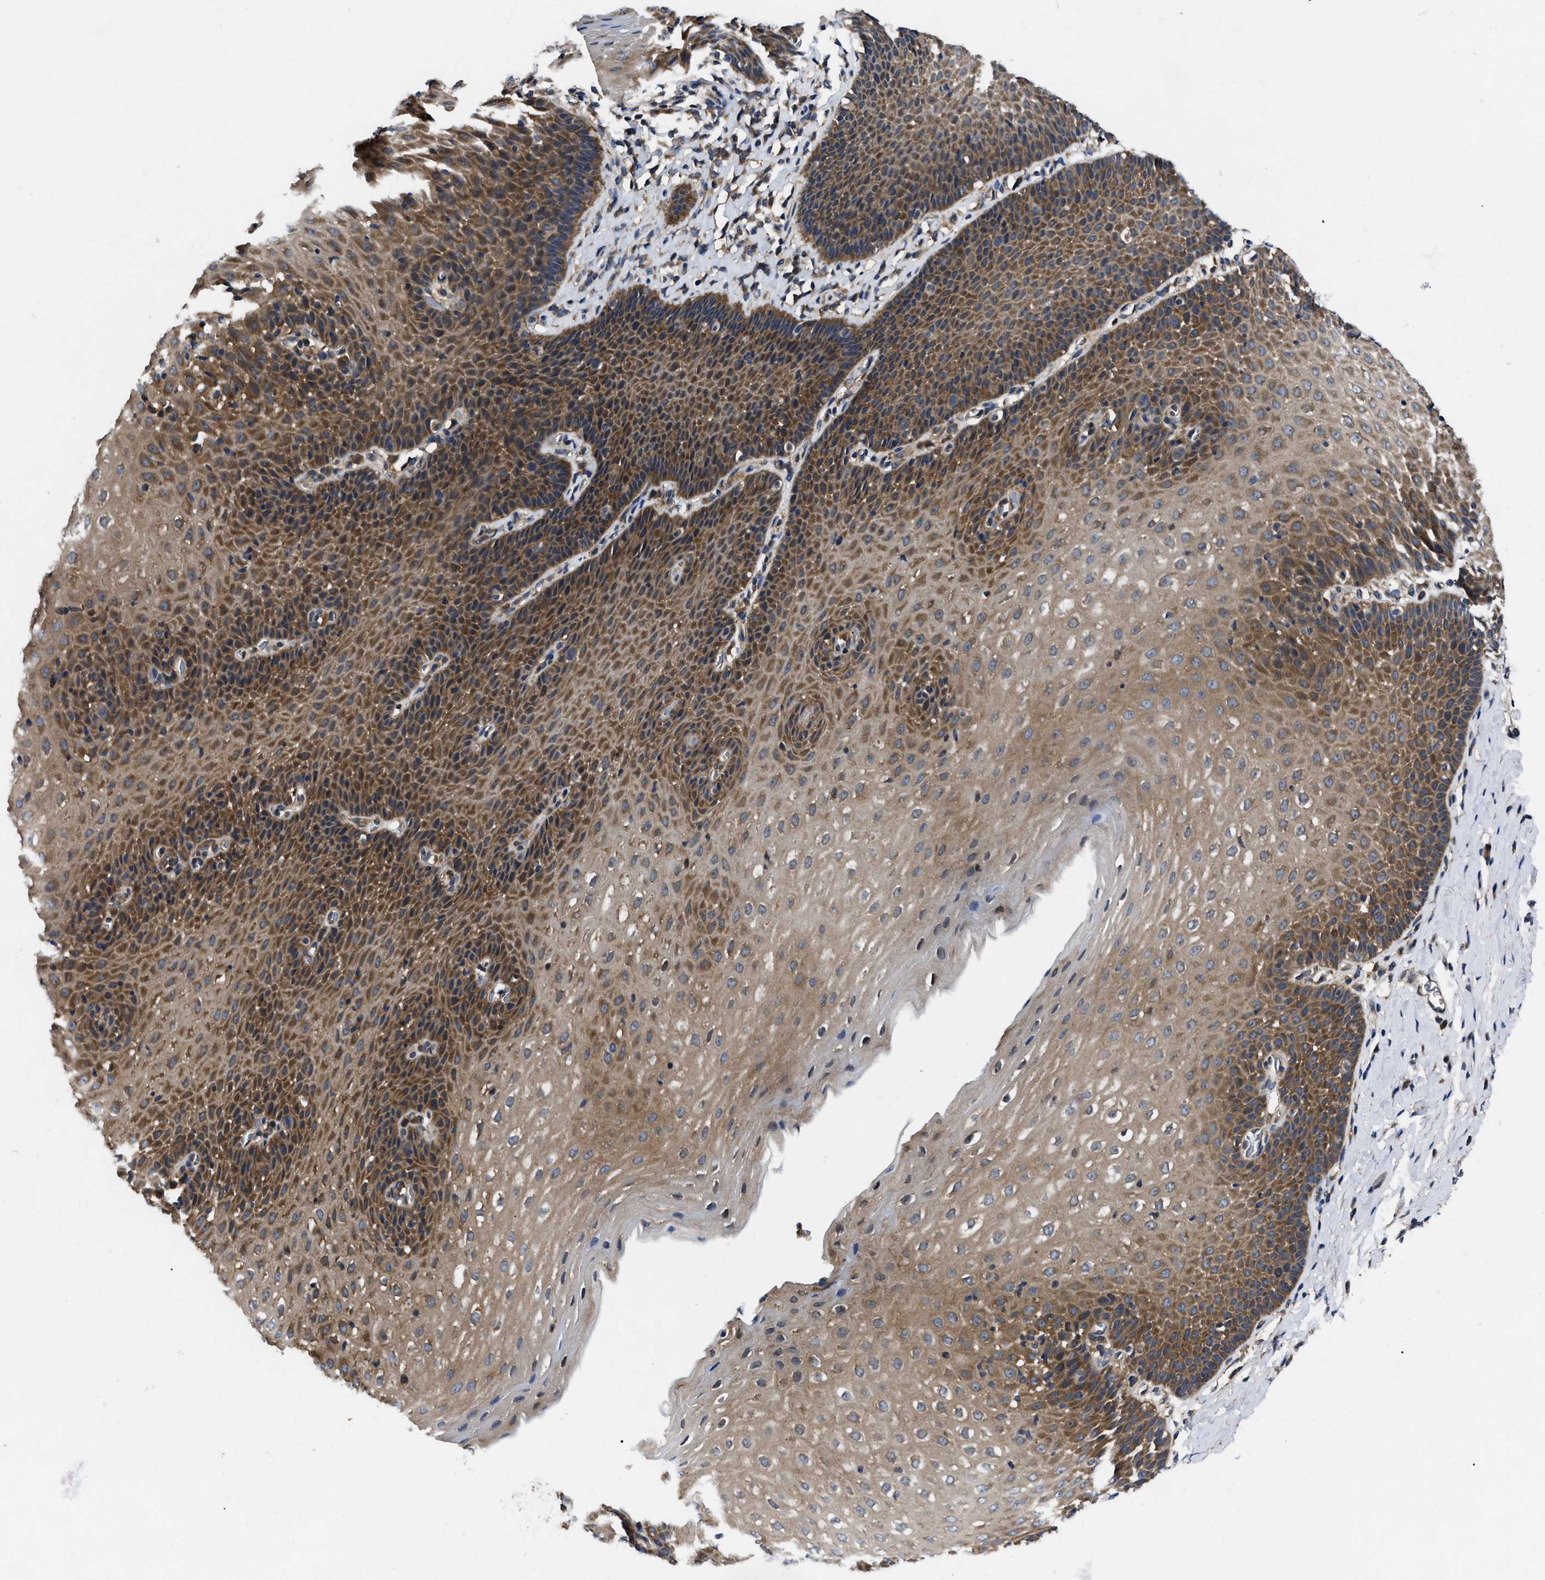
{"staining": {"intensity": "moderate", "quantity": ">75%", "location": "cytoplasmic/membranous"}, "tissue": "esophagus", "cell_type": "Squamous epithelial cells", "image_type": "normal", "snomed": [{"axis": "morphology", "description": "Normal tissue, NOS"}, {"axis": "topography", "description": "Esophagus"}], "caption": "Squamous epithelial cells demonstrate medium levels of moderate cytoplasmic/membranous positivity in approximately >75% of cells in unremarkable esophagus. (brown staining indicates protein expression, while blue staining denotes nuclei).", "gene": "GET4", "patient": {"sex": "female", "age": 61}}